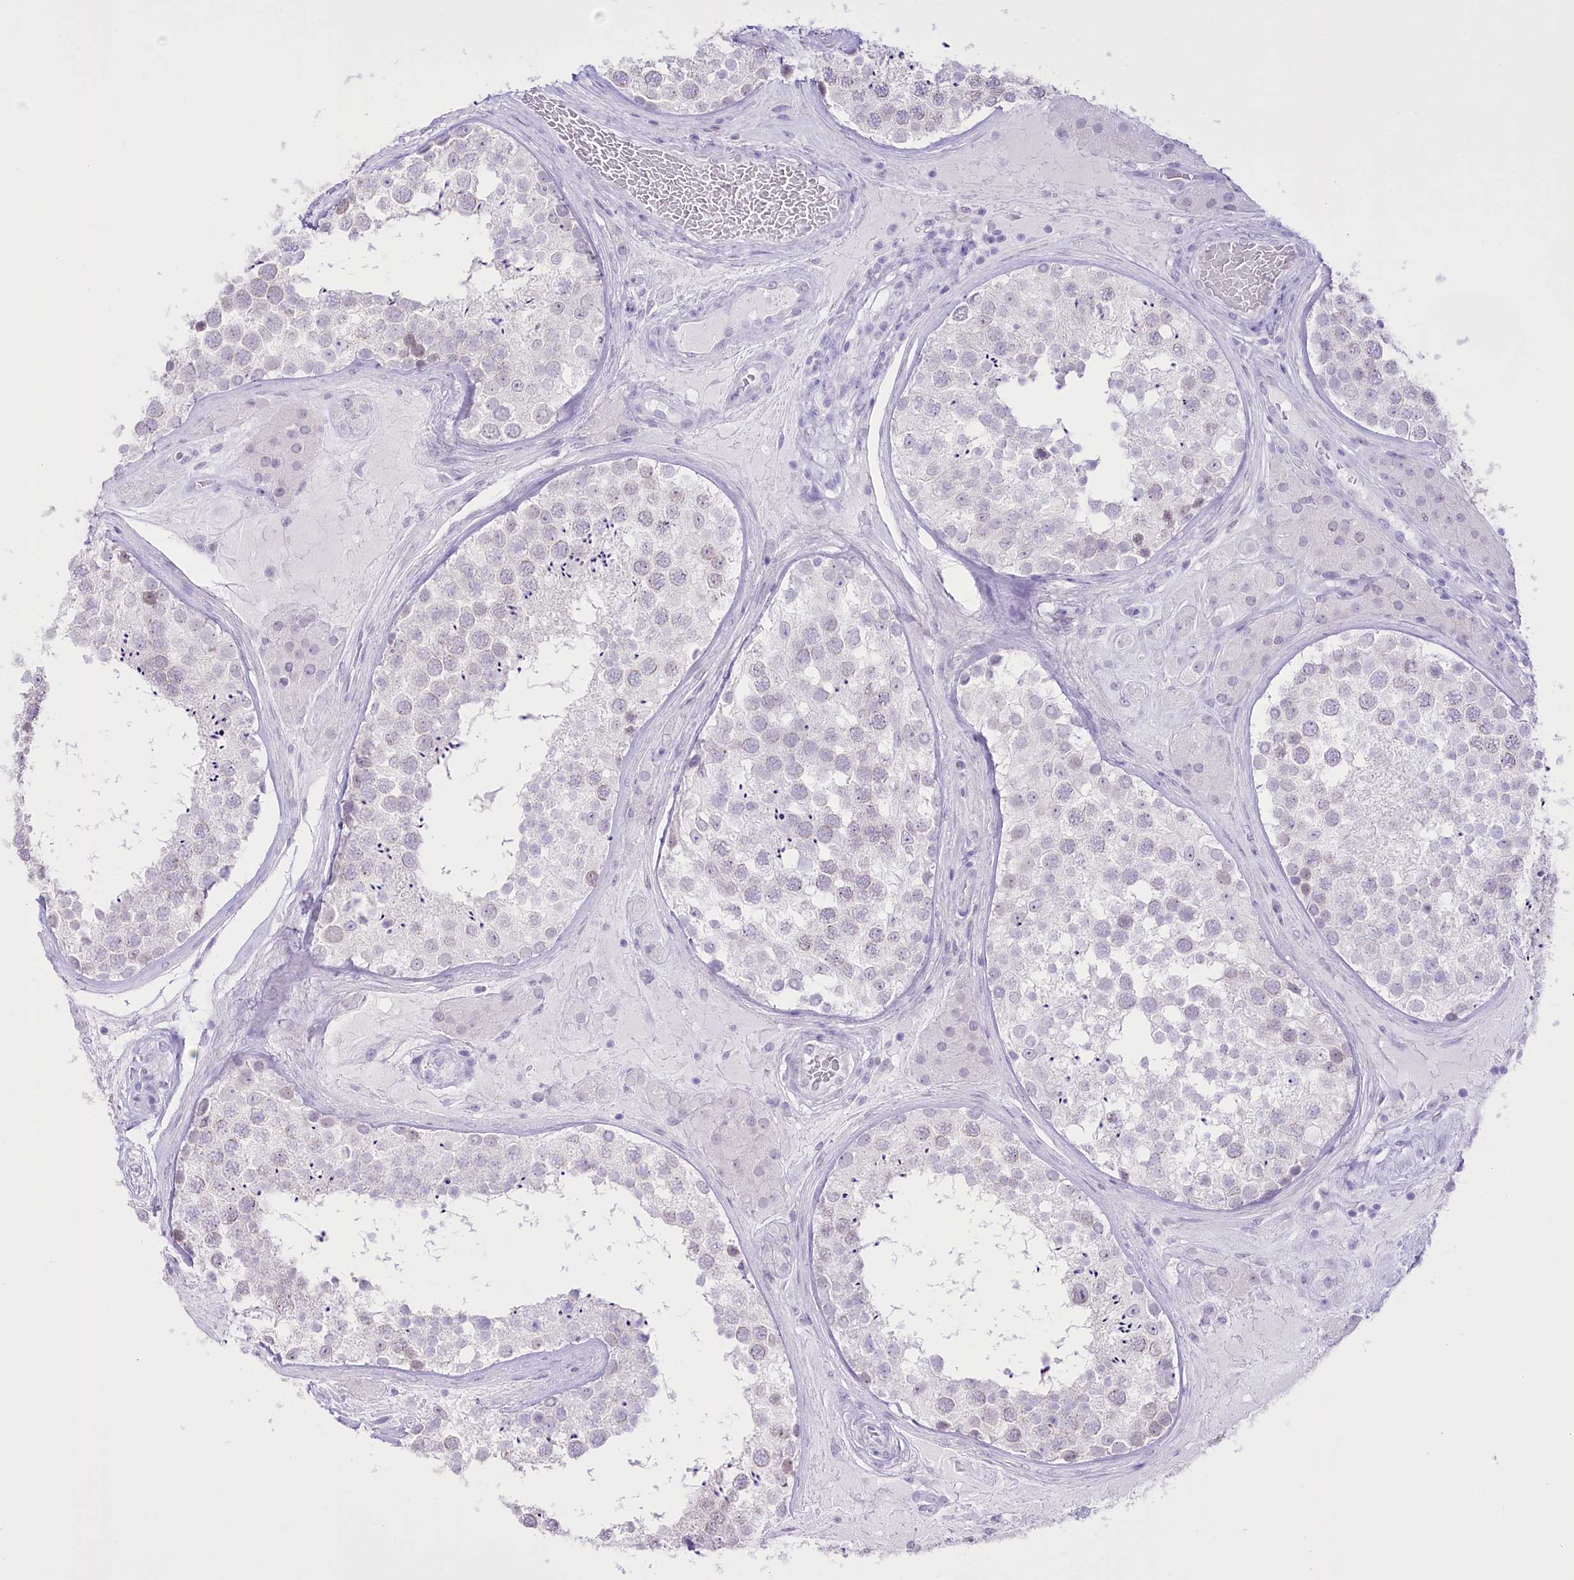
{"staining": {"intensity": "weak", "quantity": "<25%", "location": "cytoplasmic/membranous,nuclear"}, "tissue": "testis", "cell_type": "Cells in seminiferous ducts", "image_type": "normal", "snomed": [{"axis": "morphology", "description": "Normal tissue, NOS"}, {"axis": "topography", "description": "Testis"}], "caption": "This is an immunohistochemistry (IHC) micrograph of unremarkable testis. There is no staining in cells in seminiferous ducts.", "gene": "SLC39A10", "patient": {"sex": "male", "age": 46}}